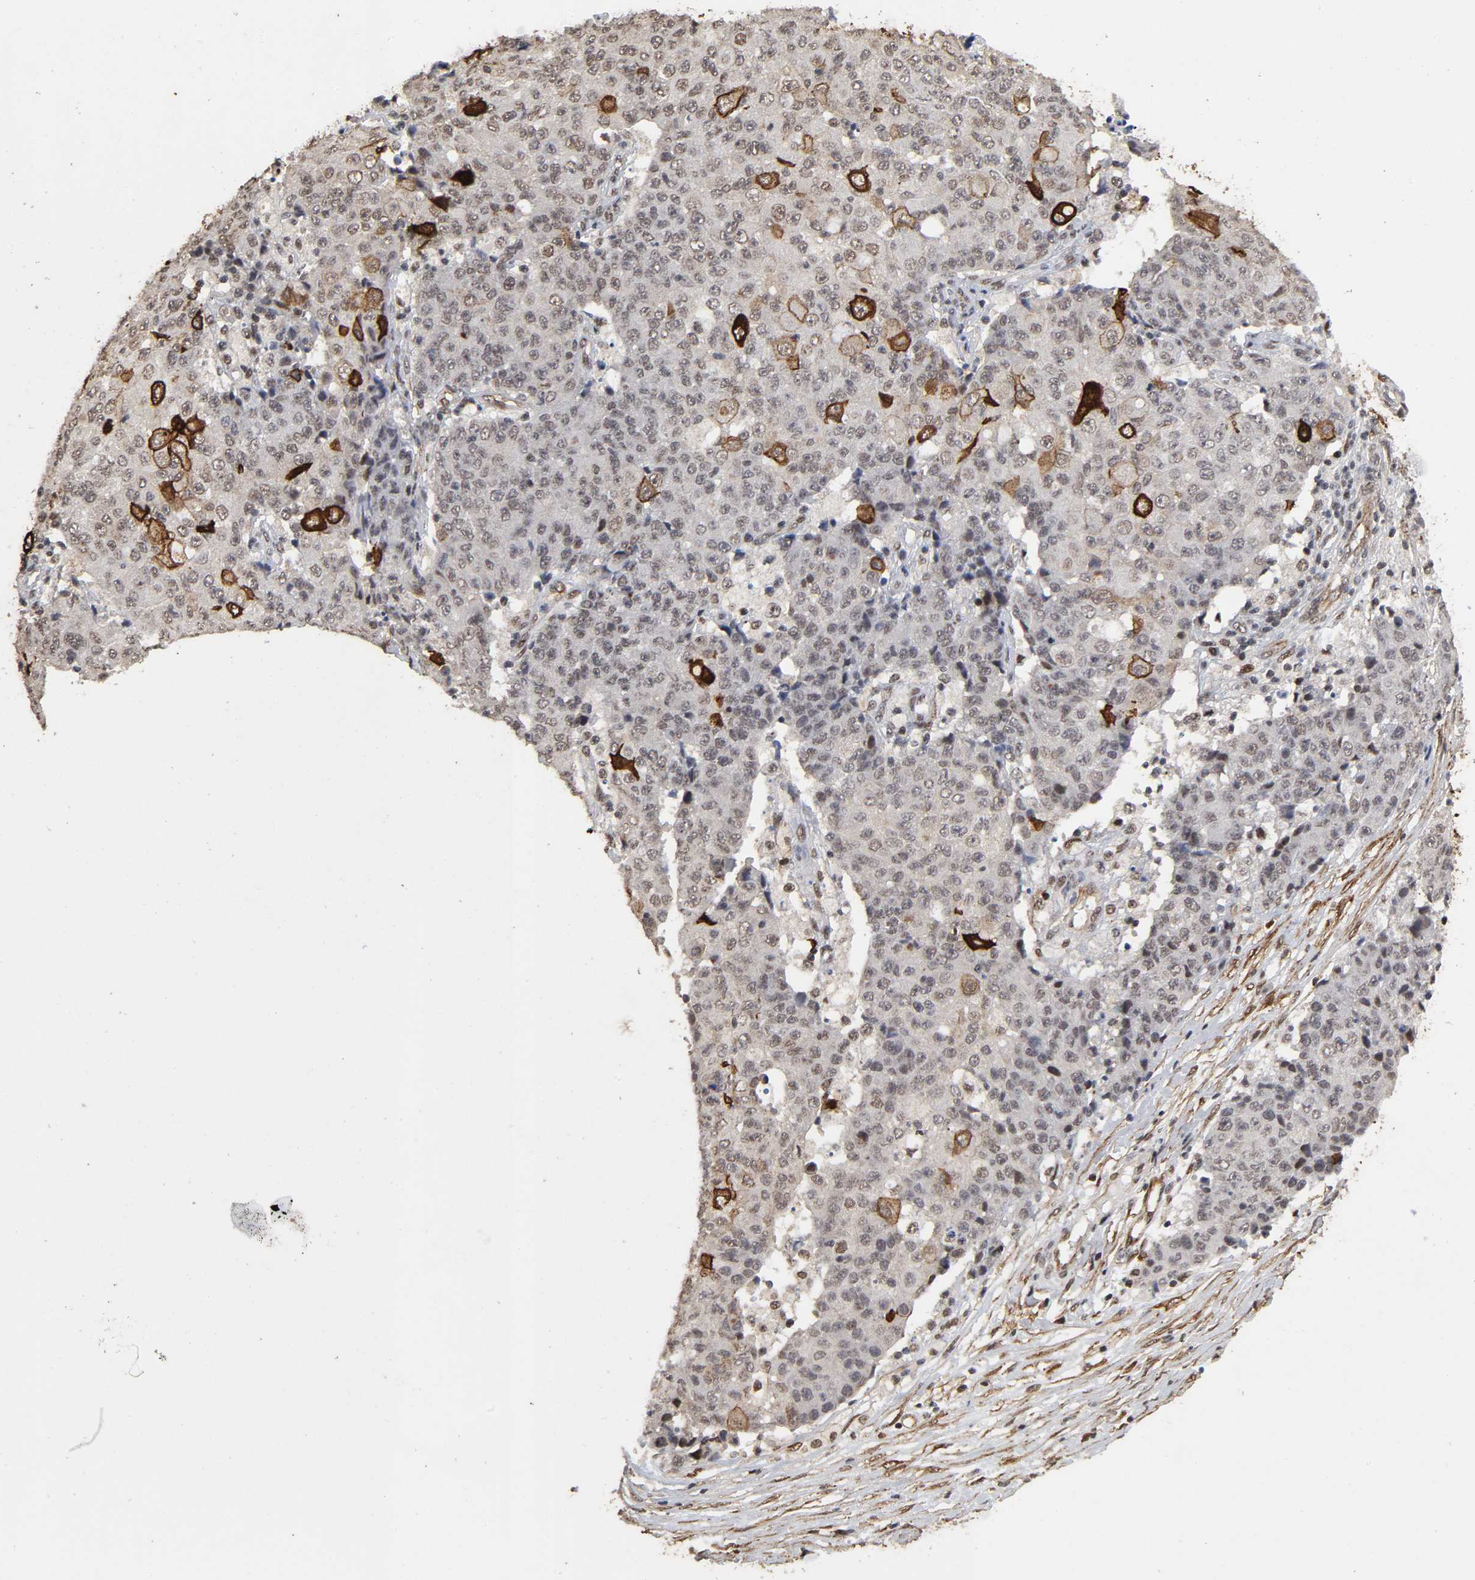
{"staining": {"intensity": "strong", "quantity": "<25%", "location": "cytoplasmic/membranous"}, "tissue": "ovarian cancer", "cell_type": "Tumor cells", "image_type": "cancer", "snomed": [{"axis": "morphology", "description": "Carcinoma, endometroid"}, {"axis": "topography", "description": "Ovary"}], "caption": "Immunohistochemistry of ovarian endometroid carcinoma reveals medium levels of strong cytoplasmic/membranous staining in about <25% of tumor cells.", "gene": "AHNAK2", "patient": {"sex": "female", "age": 42}}